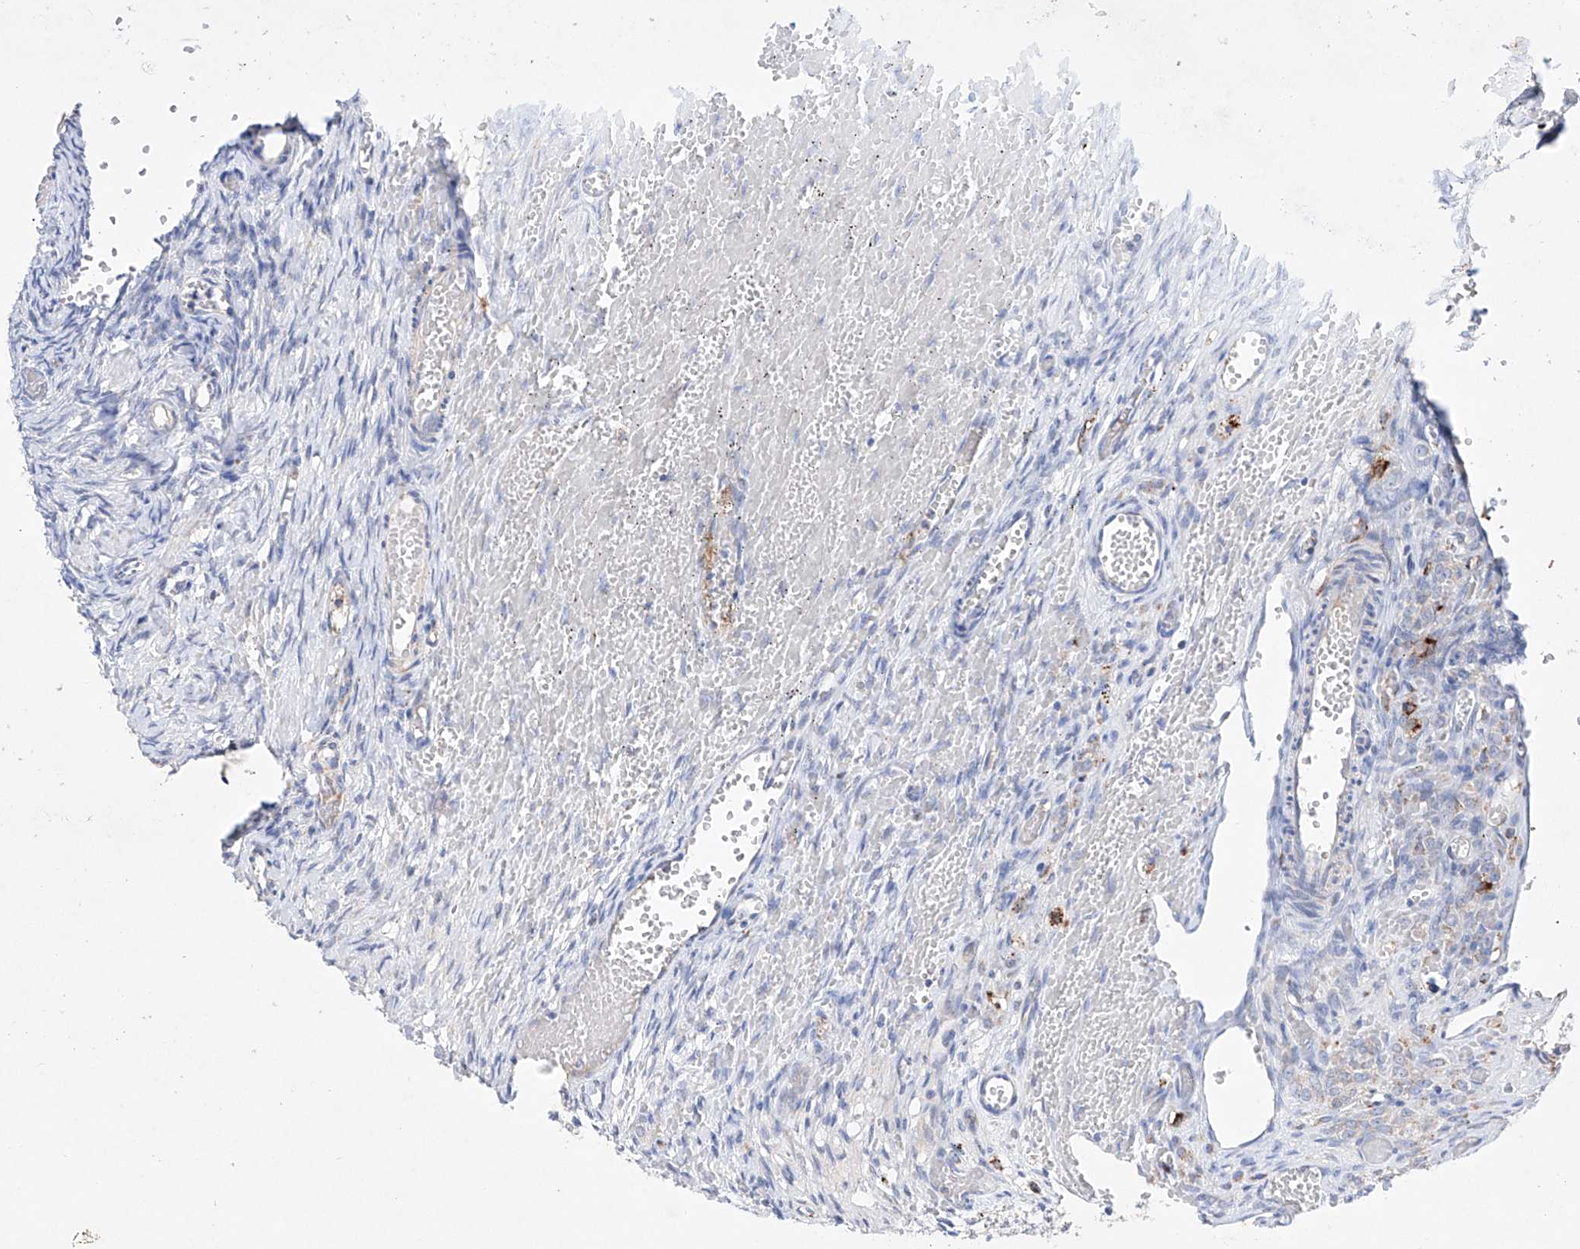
{"staining": {"intensity": "negative", "quantity": "none", "location": "none"}, "tissue": "ovary", "cell_type": "Ovarian stroma cells", "image_type": "normal", "snomed": [{"axis": "morphology", "description": "Adenocarcinoma, NOS"}, {"axis": "topography", "description": "Endometrium"}], "caption": "IHC of benign ovary reveals no positivity in ovarian stroma cells.", "gene": "NRROS", "patient": {"sex": "female", "age": 32}}